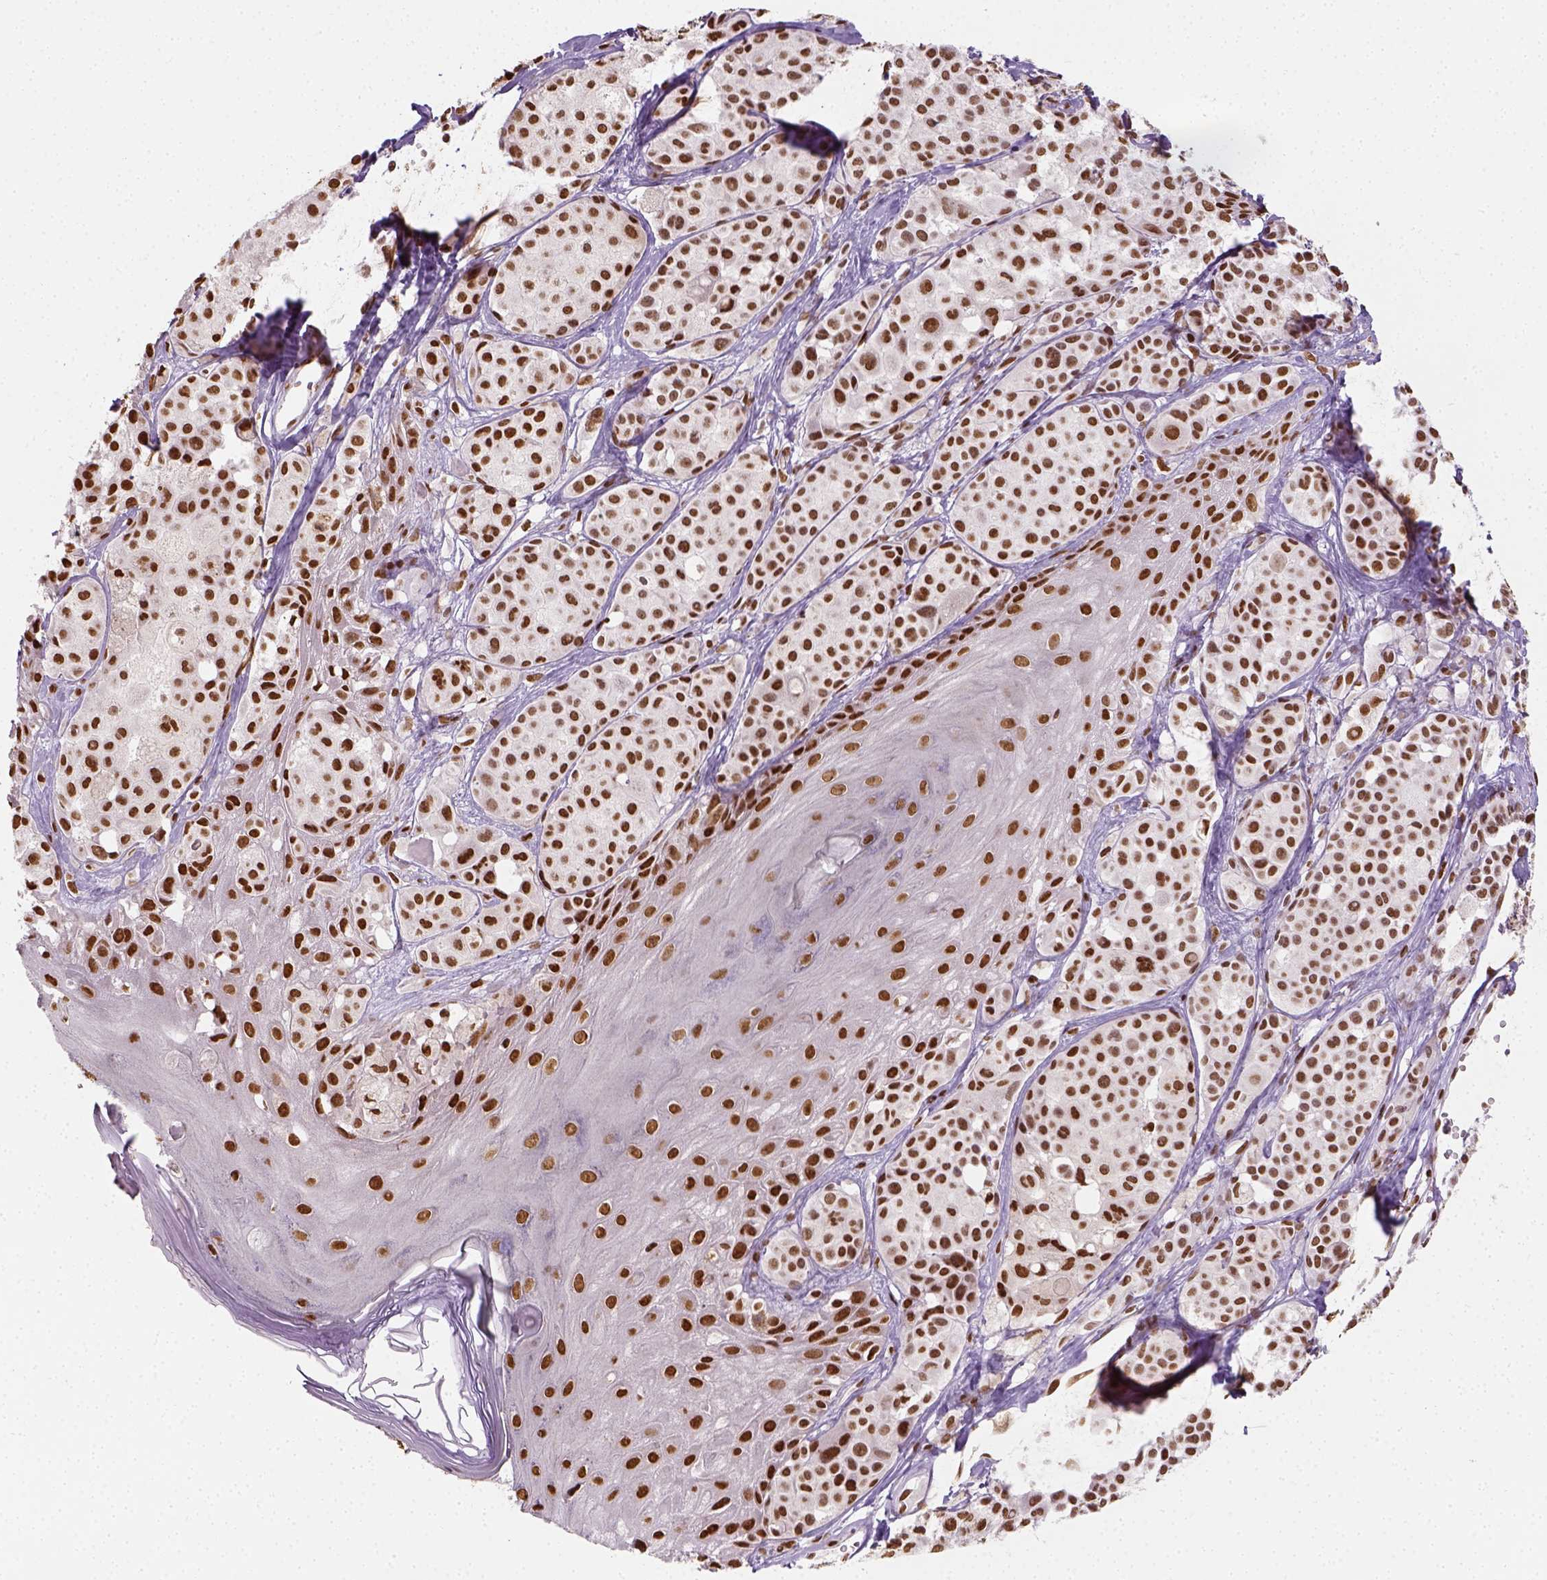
{"staining": {"intensity": "strong", "quantity": ">75%", "location": "nuclear"}, "tissue": "melanoma", "cell_type": "Tumor cells", "image_type": "cancer", "snomed": [{"axis": "morphology", "description": "Malignant melanoma, NOS"}, {"axis": "topography", "description": "Skin"}], "caption": "The immunohistochemical stain labels strong nuclear expression in tumor cells of malignant melanoma tissue.", "gene": "FANCE", "patient": {"sex": "male", "age": 77}}